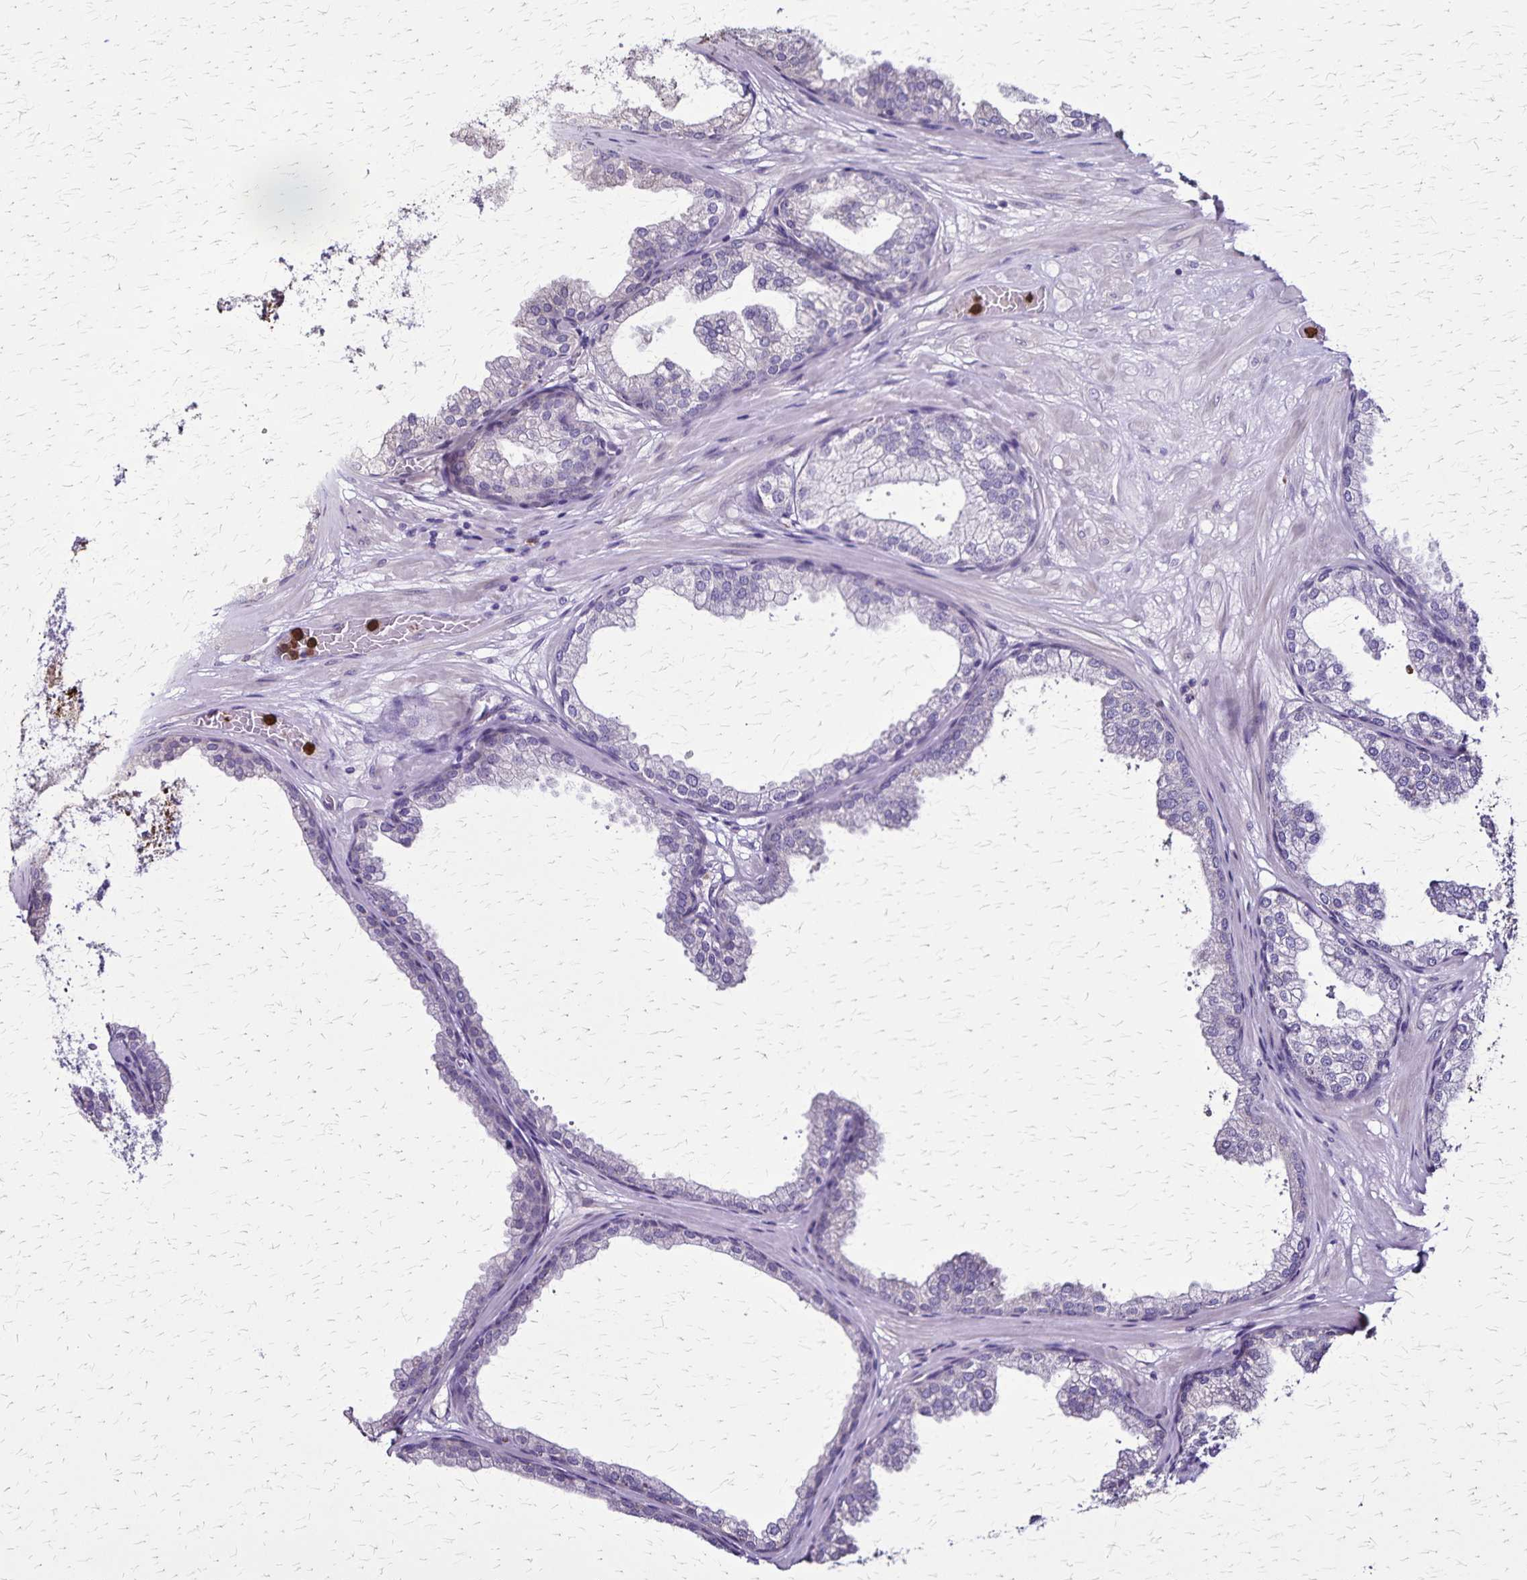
{"staining": {"intensity": "moderate", "quantity": "<25%", "location": "cytoplasmic/membranous"}, "tissue": "prostate", "cell_type": "Glandular cells", "image_type": "normal", "snomed": [{"axis": "morphology", "description": "Normal tissue, NOS"}, {"axis": "topography", "description": "Prostate"}], "caption": "Brown immunohistochemical staining in benign human prostate exhibits moderate cytoplasmic/membranous expression in approximately <25% of glandular cells.", "gene": "ULBP3", "patient": {"sex": "male", "age": 37}}